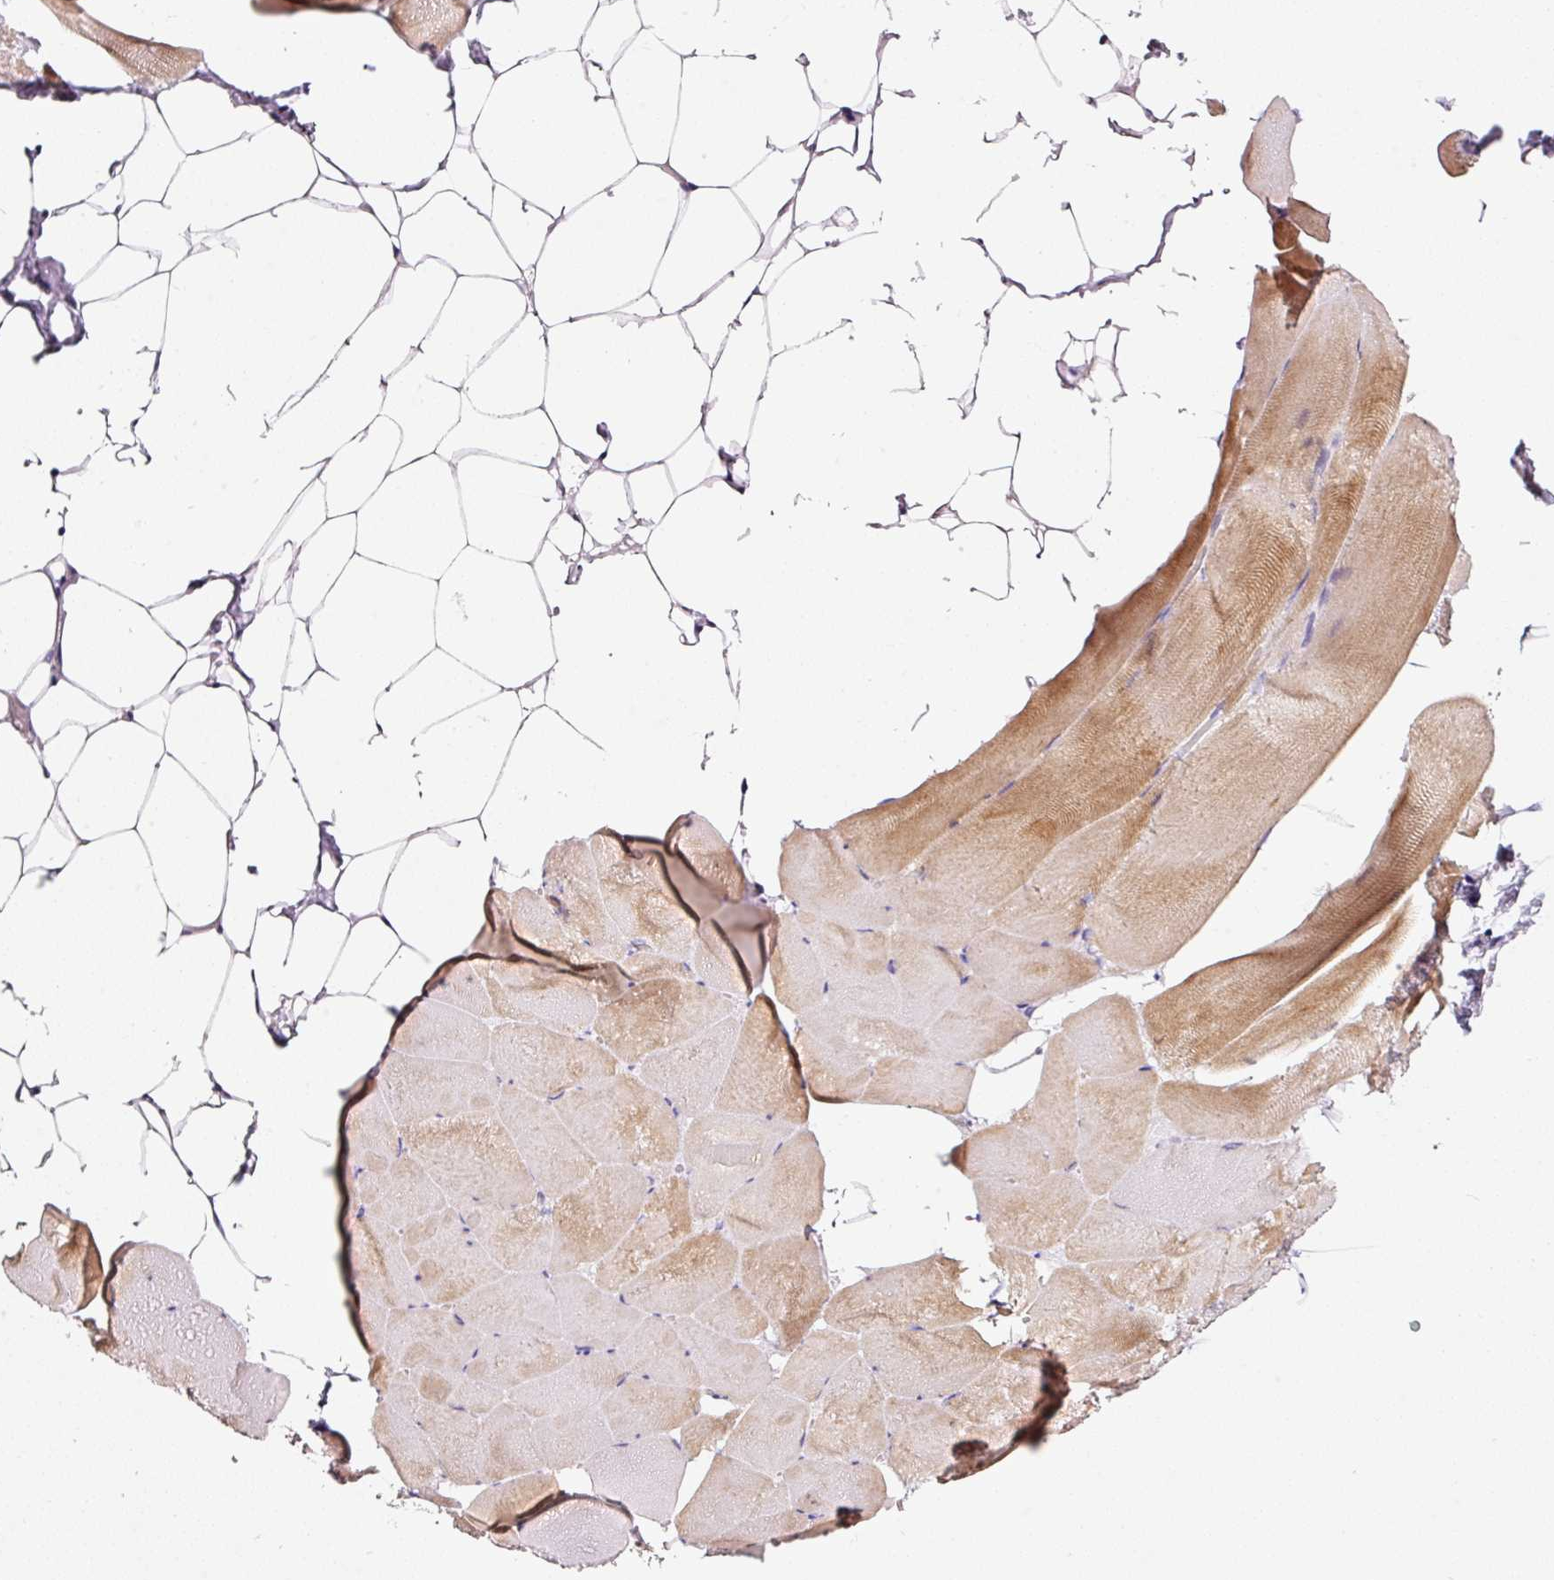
{"staining": {"intensity": "moderate", "quantity": "<25%", "location": "cytoplasmic/membranous"}, "tissue": "skeletal muscle", "cell_type": "Myocytes", "image_type": "normal", "snomed": [{"axis": "morphology", "description": "Normal tissue, NOS"}, {"axis": "topography", "description": "Skeletal muscle"}], "caption": "Immunohistochemistry (IHC) staining of benign skeletal muscle, which displays low levels of moderate cytoplasmic/membranous staining in approximately <25% of myocytes indicating moderate cytoplasmic/membranous protein positivity. The staining was performed using DAB (3,3'-diaminobenzidine) (brown) for protein detection and nuclei were counterstained in hematoxylin (blue).", "gene": "CYB561A3", "patient": {"sex": "female", "age": 64}}